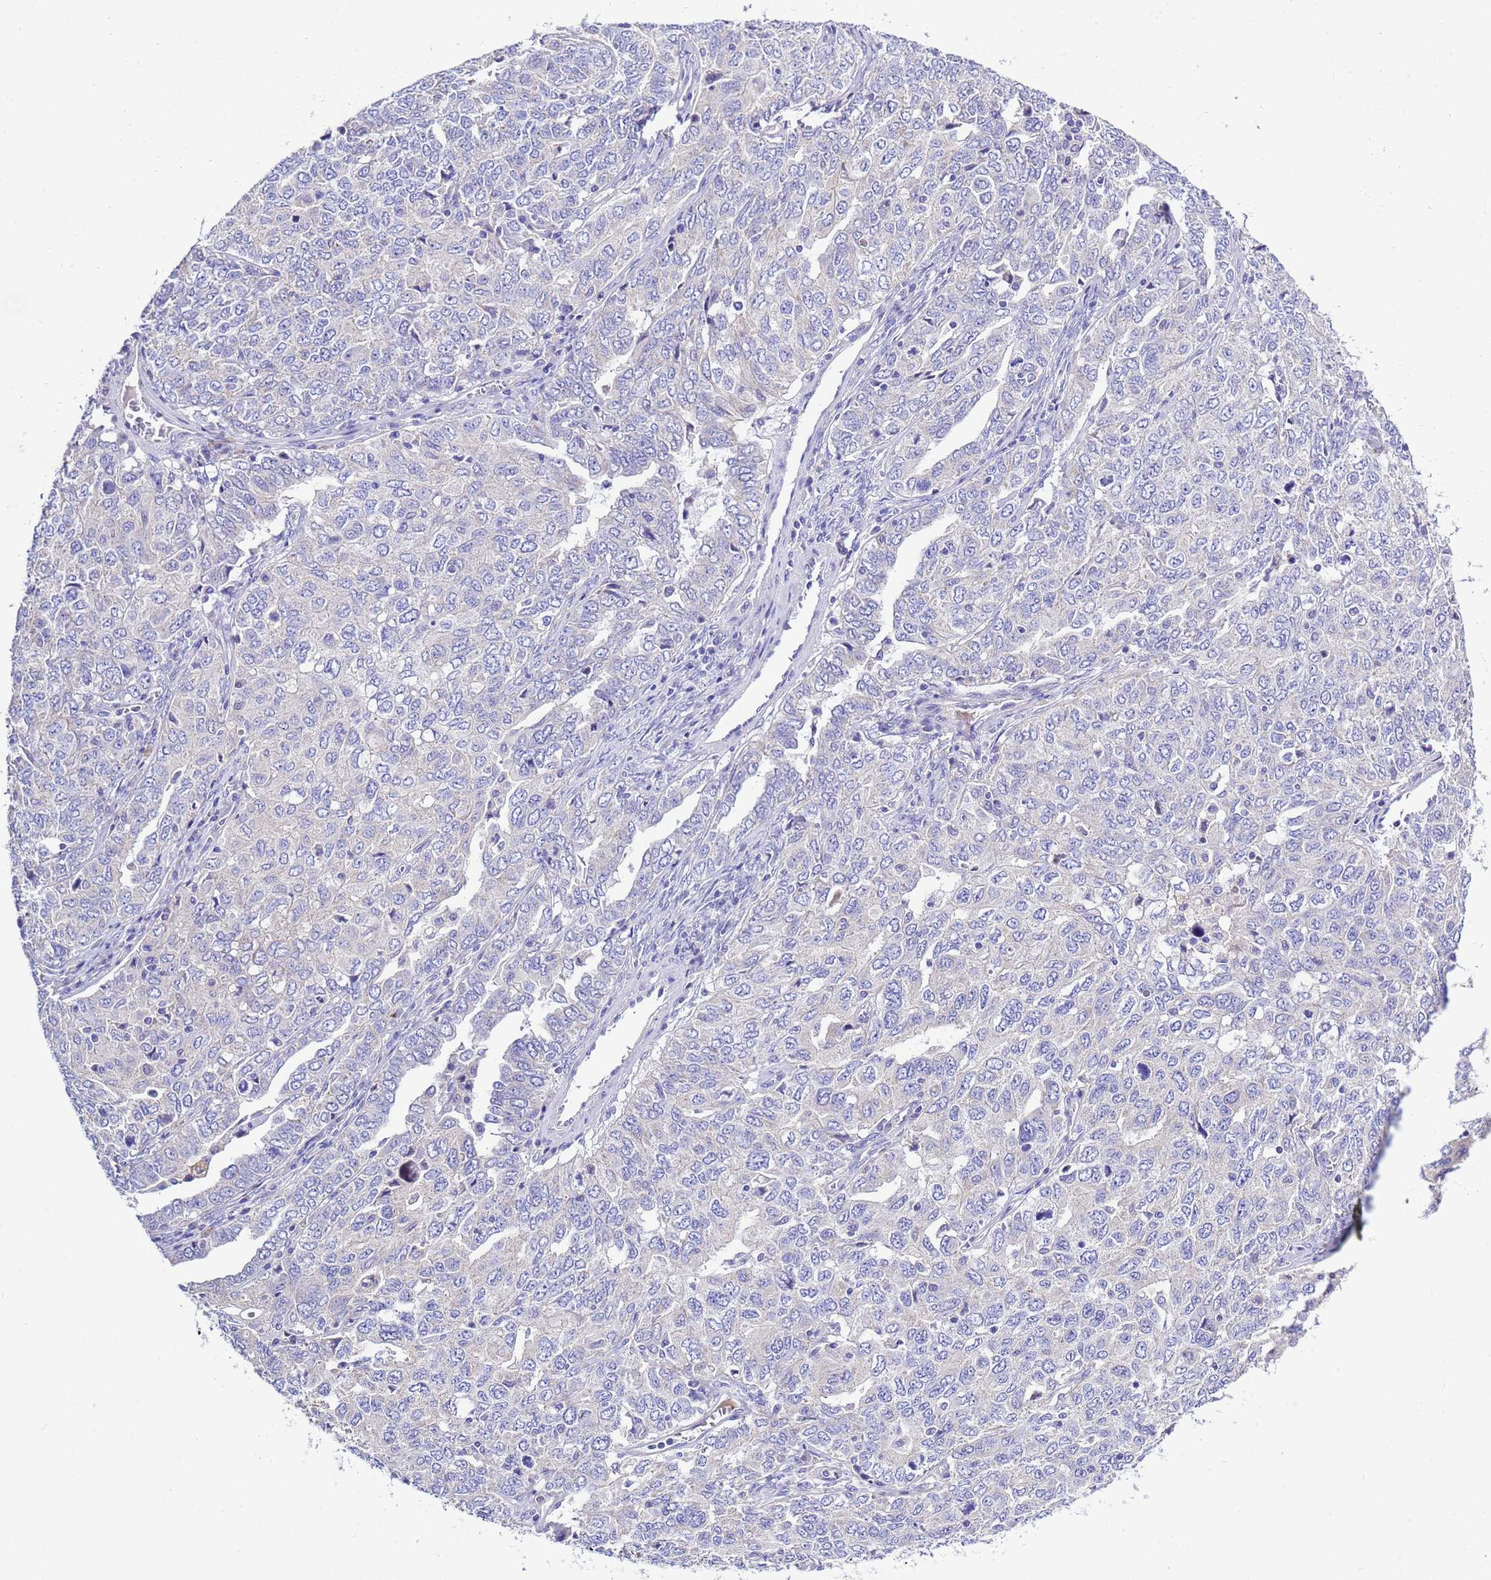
{"staining": {"intensity": "negative", "quantity": "none", "location": "none"}, "tissue": "ovarian cancer", "cell_type": "Tumor cells", "image_type": "cancer", "snomed": [{"axis": "morphology", "description": "Carcinoma, endometroid"}, {"axis": "topography", "description": "Ovary"}], "caption": "Immunohistochemistry (IHC) image of human endometroid carcinoma (ovarian) stained for a protein (brown), which shows no expression in tumor cells. (DAB (3,3'-diaminobenzidine) immunohistochemistry (IHC) visualized using brightfield microscopy, high magnification).", "gene": "KICS2", "patient": {"sex": "female", "age": 62}}